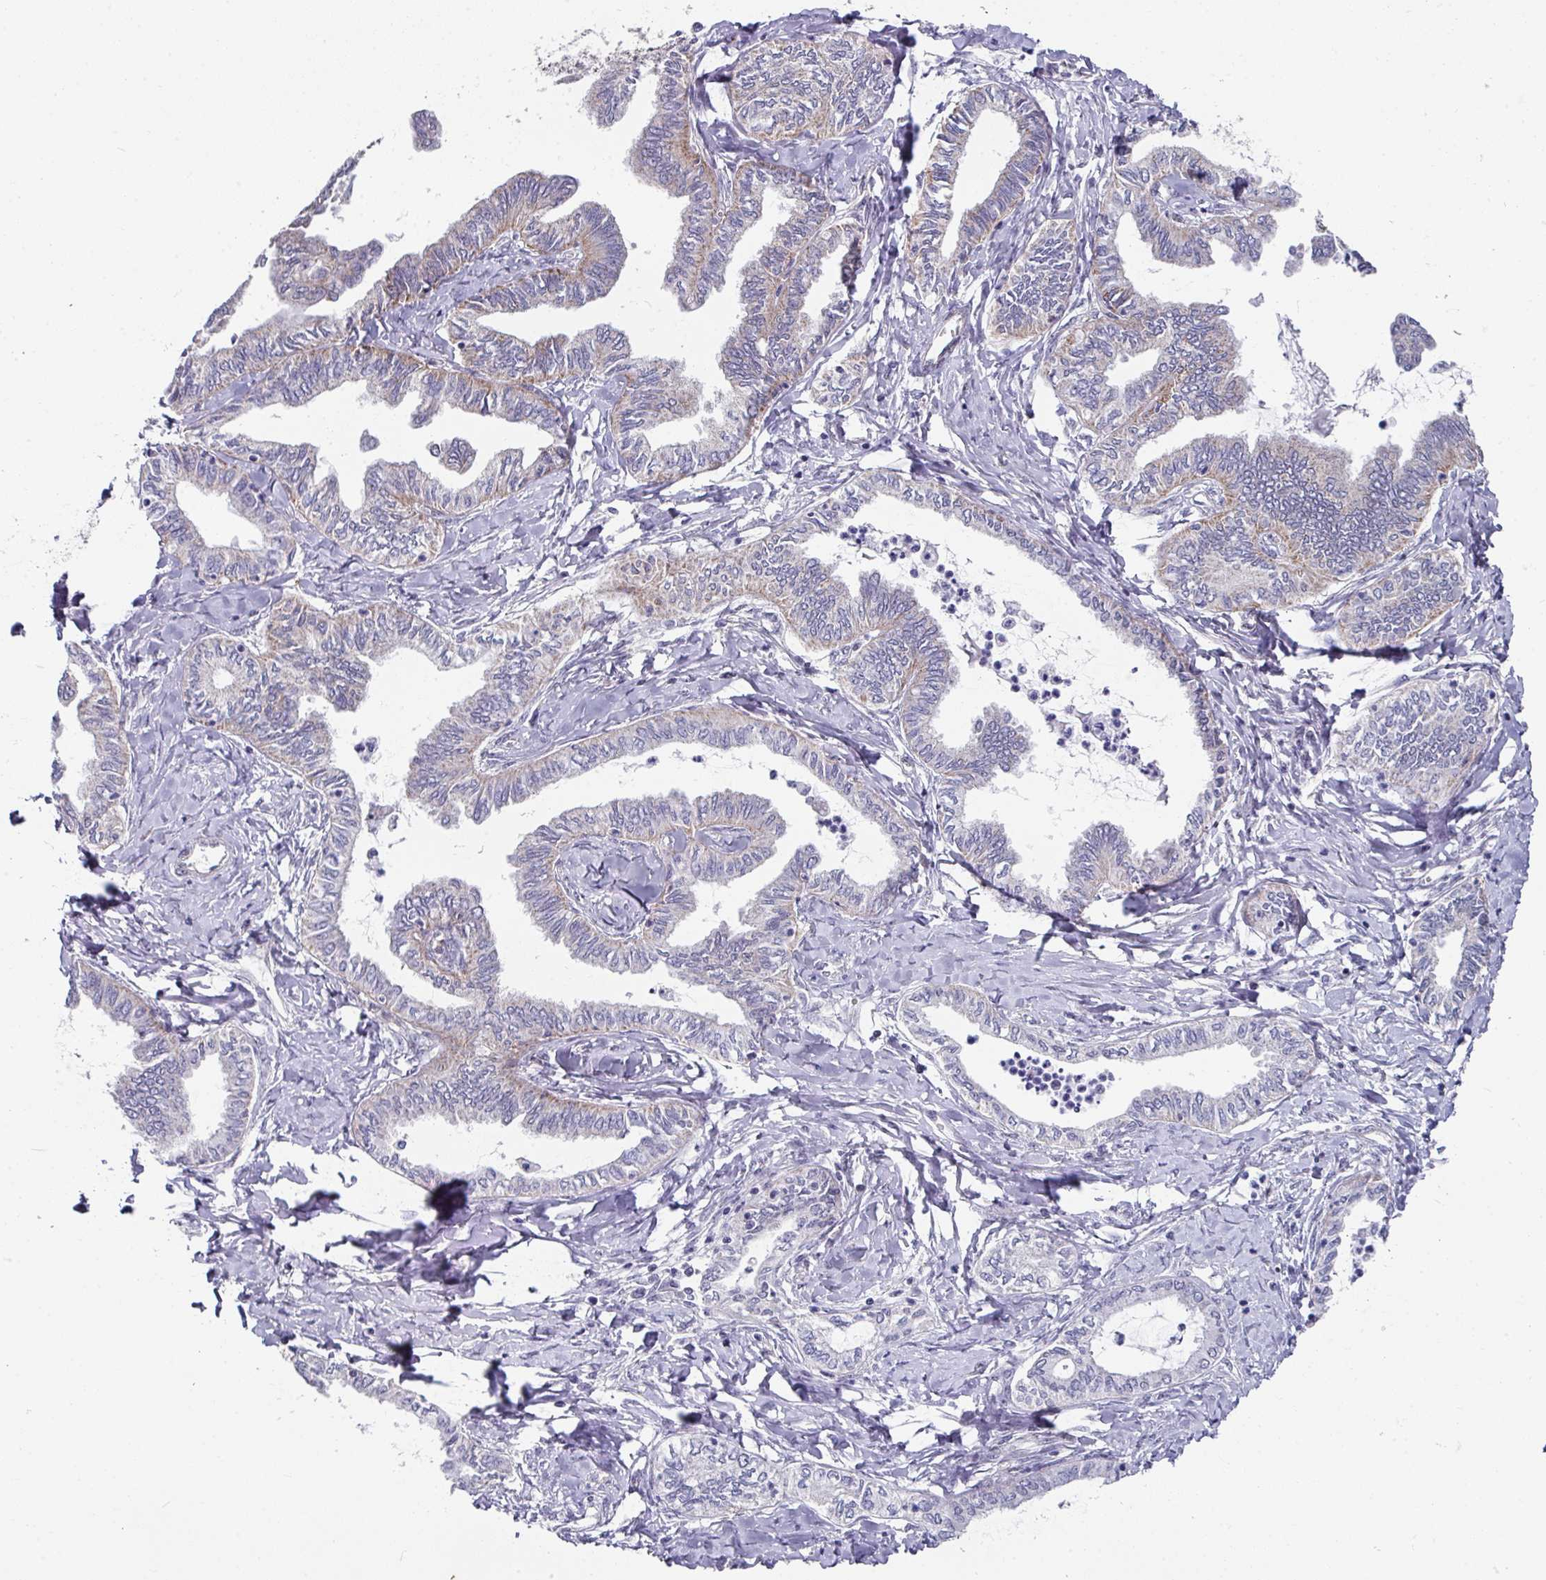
{"staining": {"intensity": "negative", "quantity": "none", "location": "none"}, "tissue": "ovarian cancer", "cell_type": "Tumor cells", "image_type": "cancer", "snomed": [{"axis": "morphology", "description": "Carcinoma, endometroid"}, {"axis": "topography", "description": "Ovary"}], "caption": "Immunohistochemistry of endometroid carcinoma (ovarian) displays no positivity in tumor cells.", "gene": "CBX7", "patient": {"sex": "female", "age": 70}}